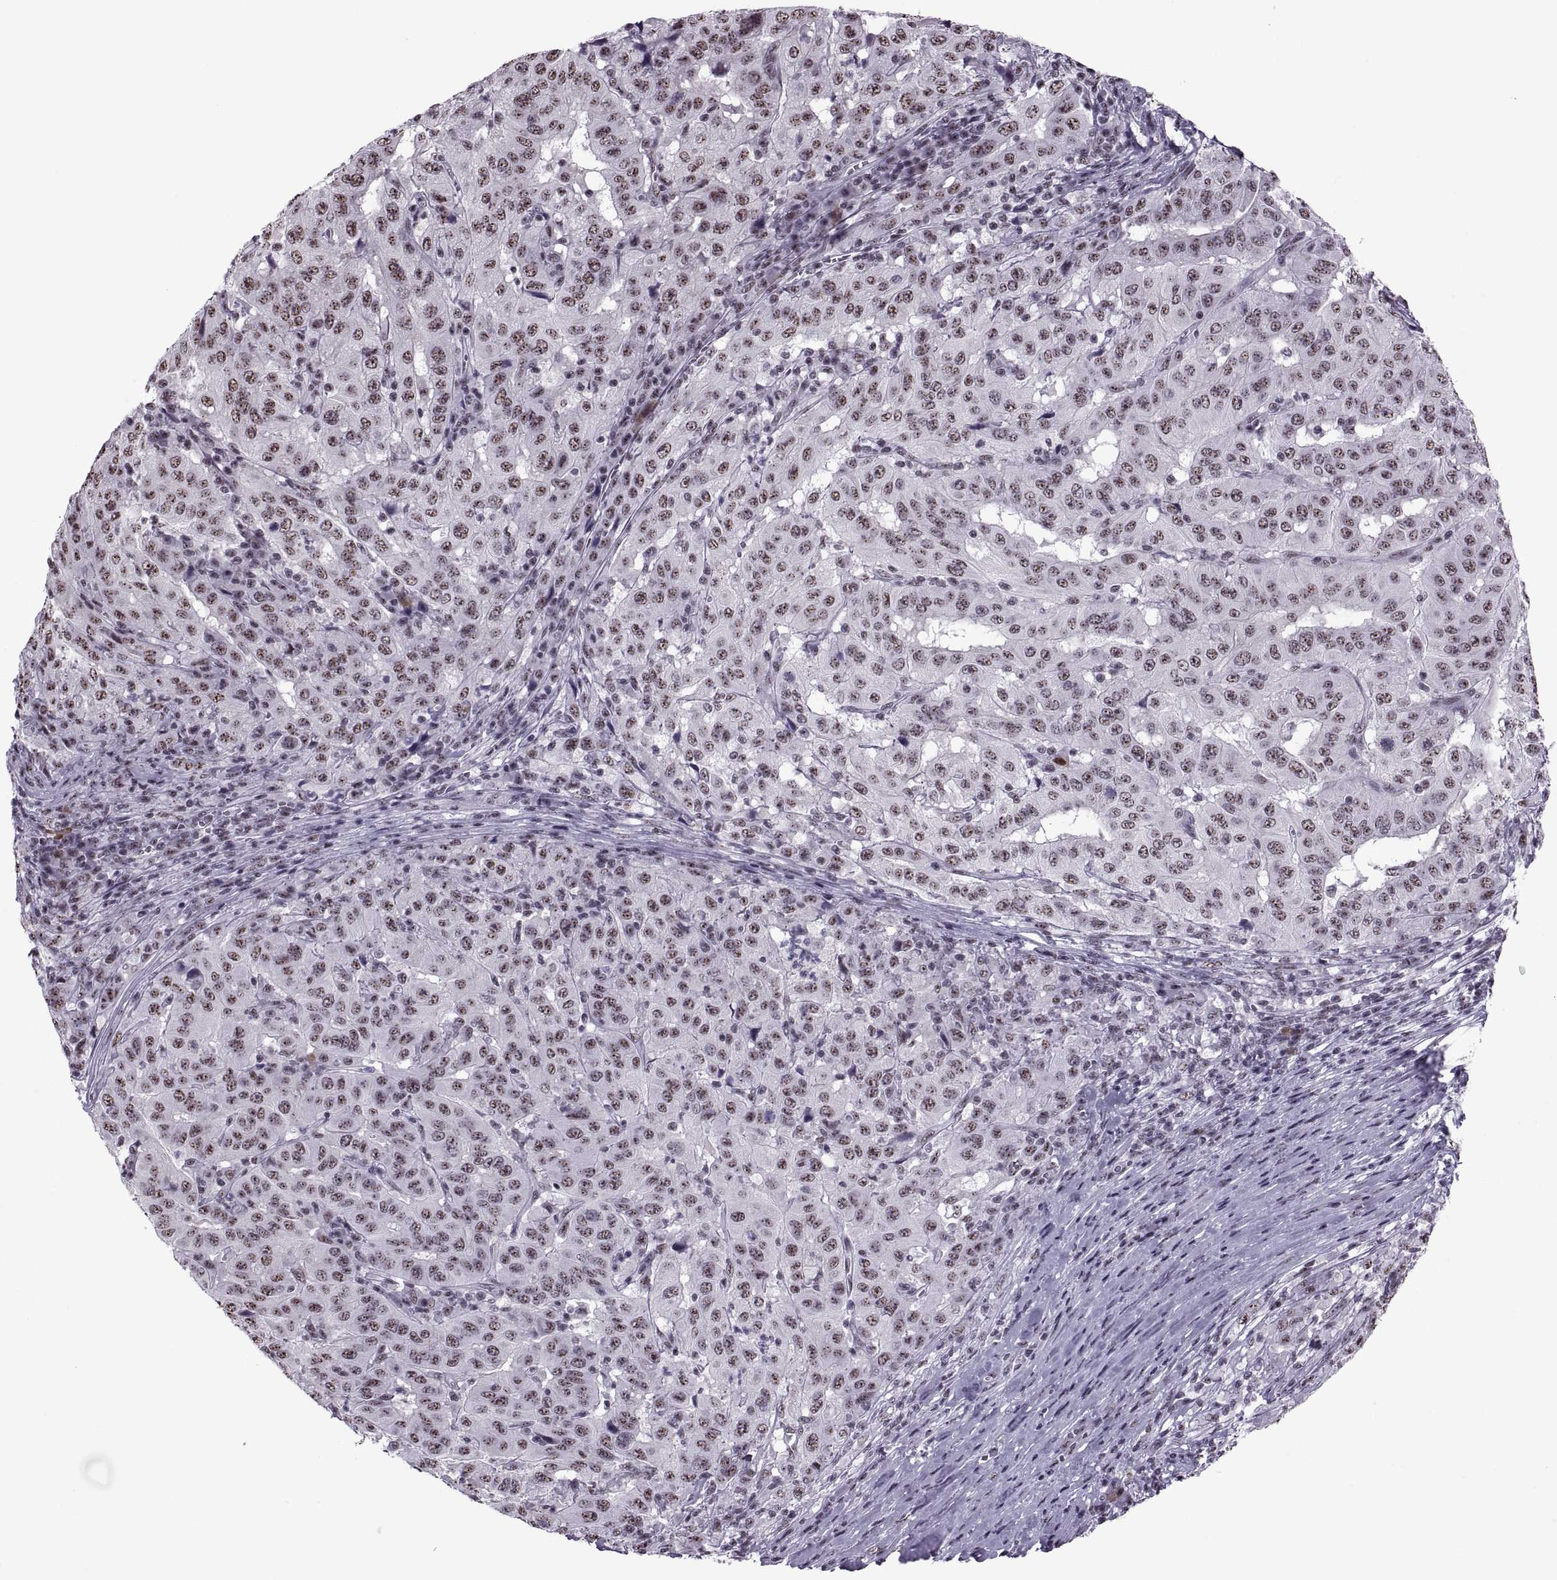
{"staining": {"intensity": "weak", "quantity": ">75%", "location": "nuclear"}, "tissue": "pancreatic cancer", "cell_type": "Tumor cells", "image_type": "cancer", "snomed": [{"axis": "morphology", "description": "Adenocarcinoma, NOS"}, {"axis": "topography", "description": "Pancreas"}], "caption": "Tumor cells reveal weak nuclear expression in about >75% of cells in adenocarcinoma (pancreatic).", "gene": "MAGEA4", "patient": {"sex": "male", "age": 63}}